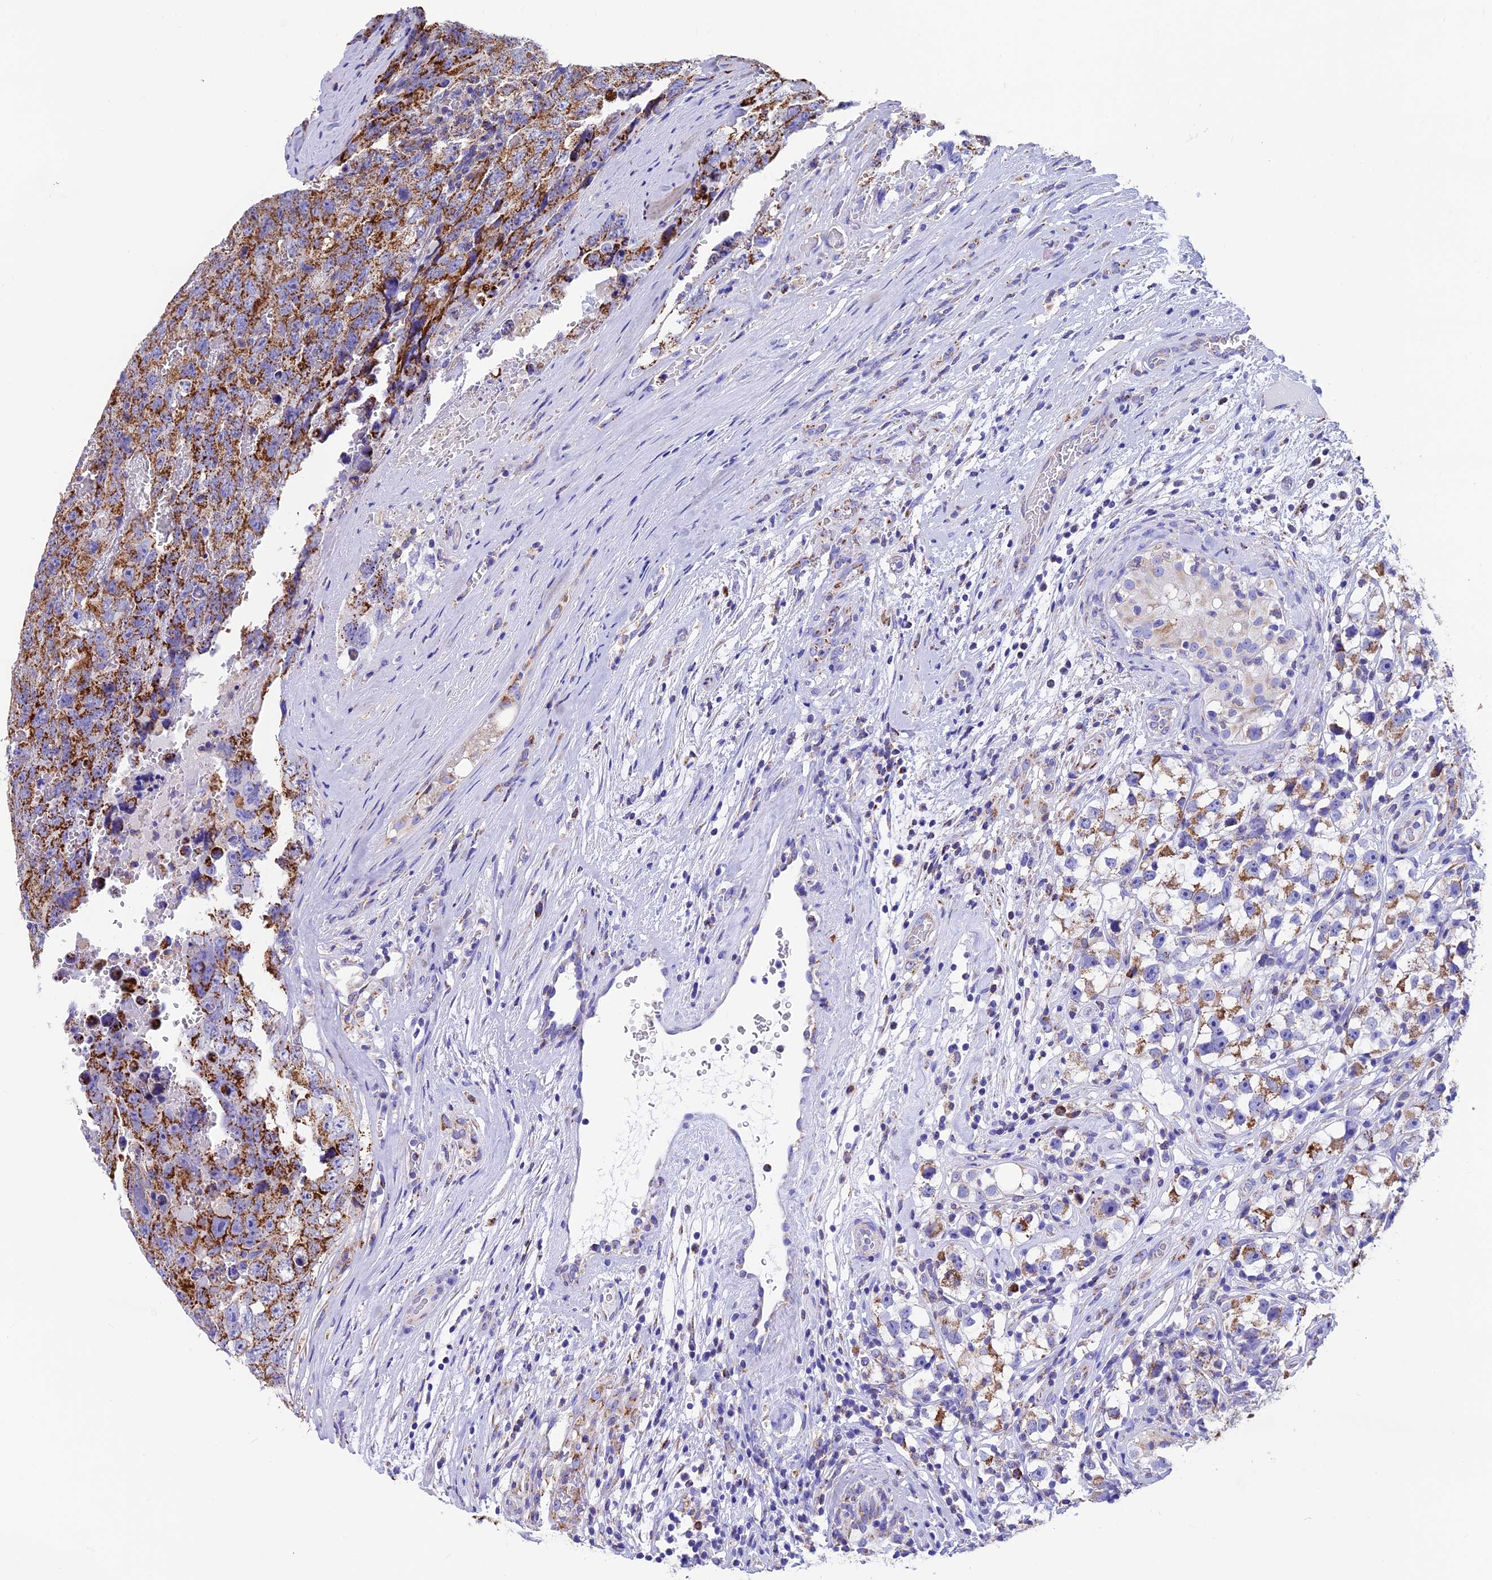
{"staining": {"intensity": "strong", "quantity": "25%-75%", "location": "cytoplasmic/membranous"}, "tissue": "testis cancer", "cell_type": "Tumor cells", "image_type": "cancer", "snomed": [{"axis": "morphology", "description": "Carcinoma, Embryonal, NOS"}, {"axis": "topography", "description": "Testis"}], "caption": "DAB immunohistochemical staining of testis embryonal carcinoma displays strong cytoplasmic/membranous protein staining in approximately 25%-75% of tumor cells.", "gene": "SLC8B1", "patient": {"sex": "male", "age": 45}}